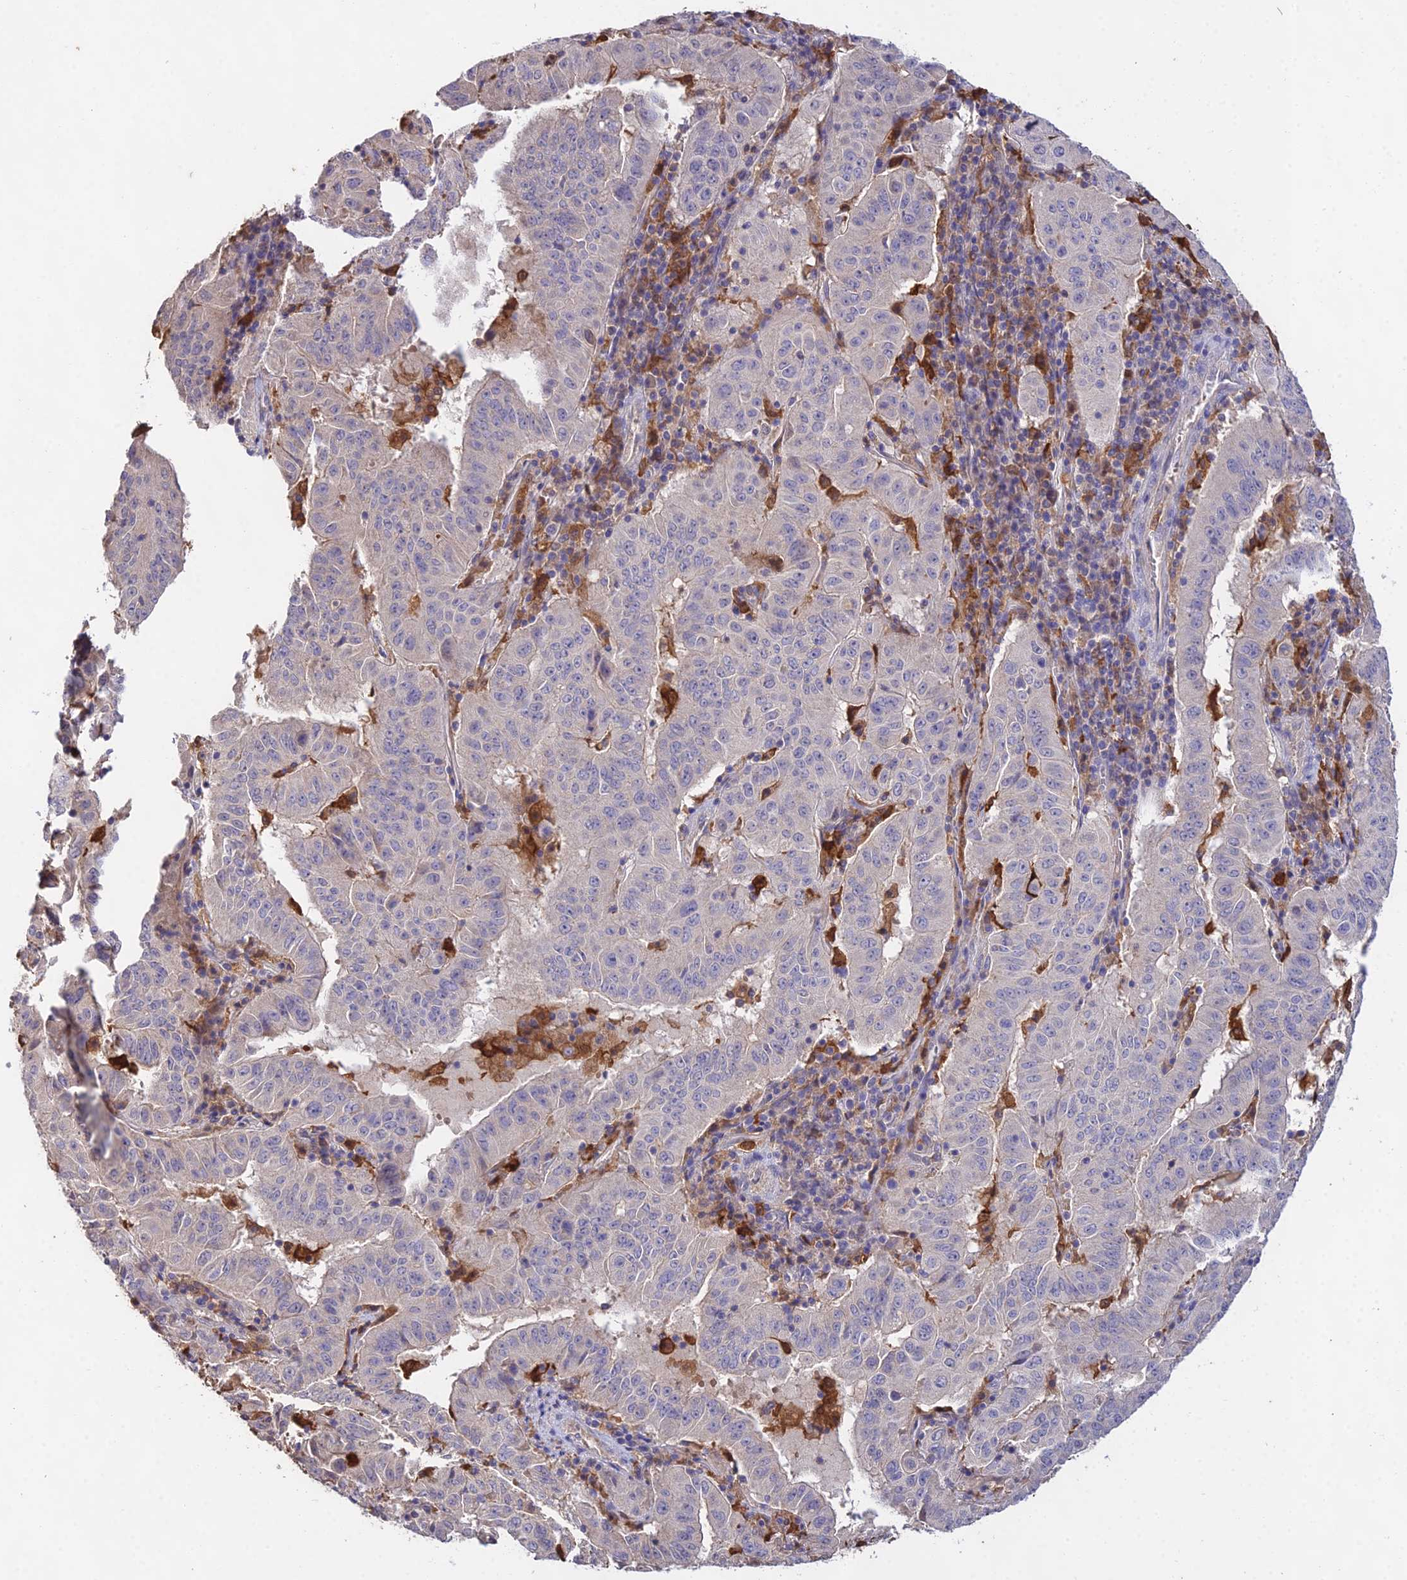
{"staining": {"intensity": "negative", "quantity": "none", "location": "none"}, "tissue": "pancreatic cancer", "cell_type": "Tumor cells", "image_type": "cancer", "snomed": [{"axis": "morphology", "description": "Adenocarcinoma, NOS"}, {"axis": "topography", "description": "Pancreas"}], "caption": "This is an immunohistochemistry (IHC) photomicrograph of human pancreatic adenocarcinoma. There is no positivity in tumor cells.", "gene": "FBP1", "patient": {"sex": "male", "age": 63}}